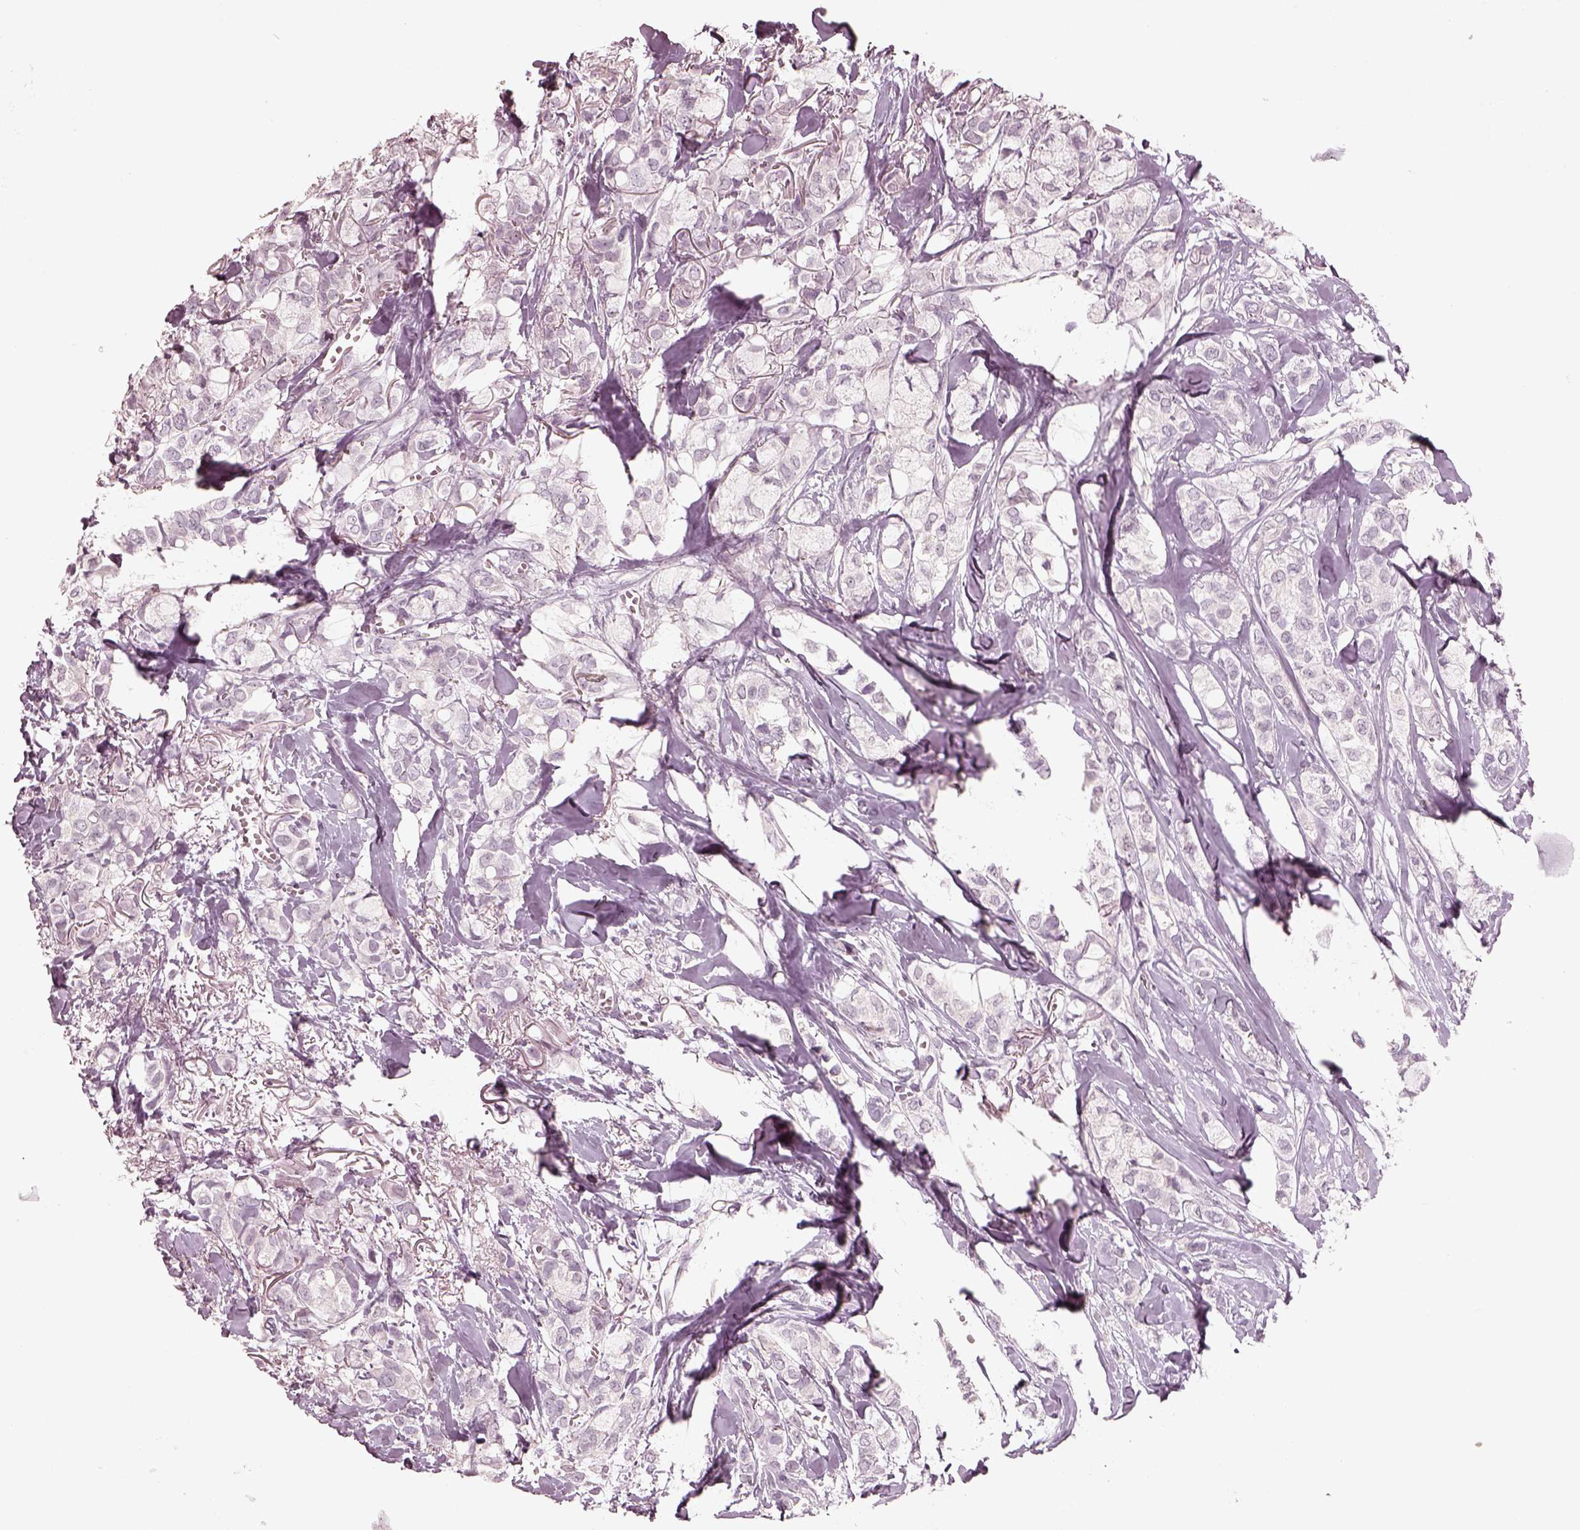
{"staining": {"intensity": "negative", "quantity": "none", "location": "none"}, "tissue": "breast cancer", "cell_type": "Tumor cells", "image_type": "cancer", "snomed": [{"axis": "morphology", "description": "Duct carcinoma"}, {"axis": "topography", "description": "Breast"}], "caption": "The immunohistochemistry (IHC) histopathology image has no significant positivity in tumor cells of invasive ductal carcinoma (breast) tissue. (DAB (3,3'-diaminobenzidine) IHC visualized using brightfield microscopy, high magnification).", "gene": "EGR4", "patient": {"sex": "female", "age": 85}}